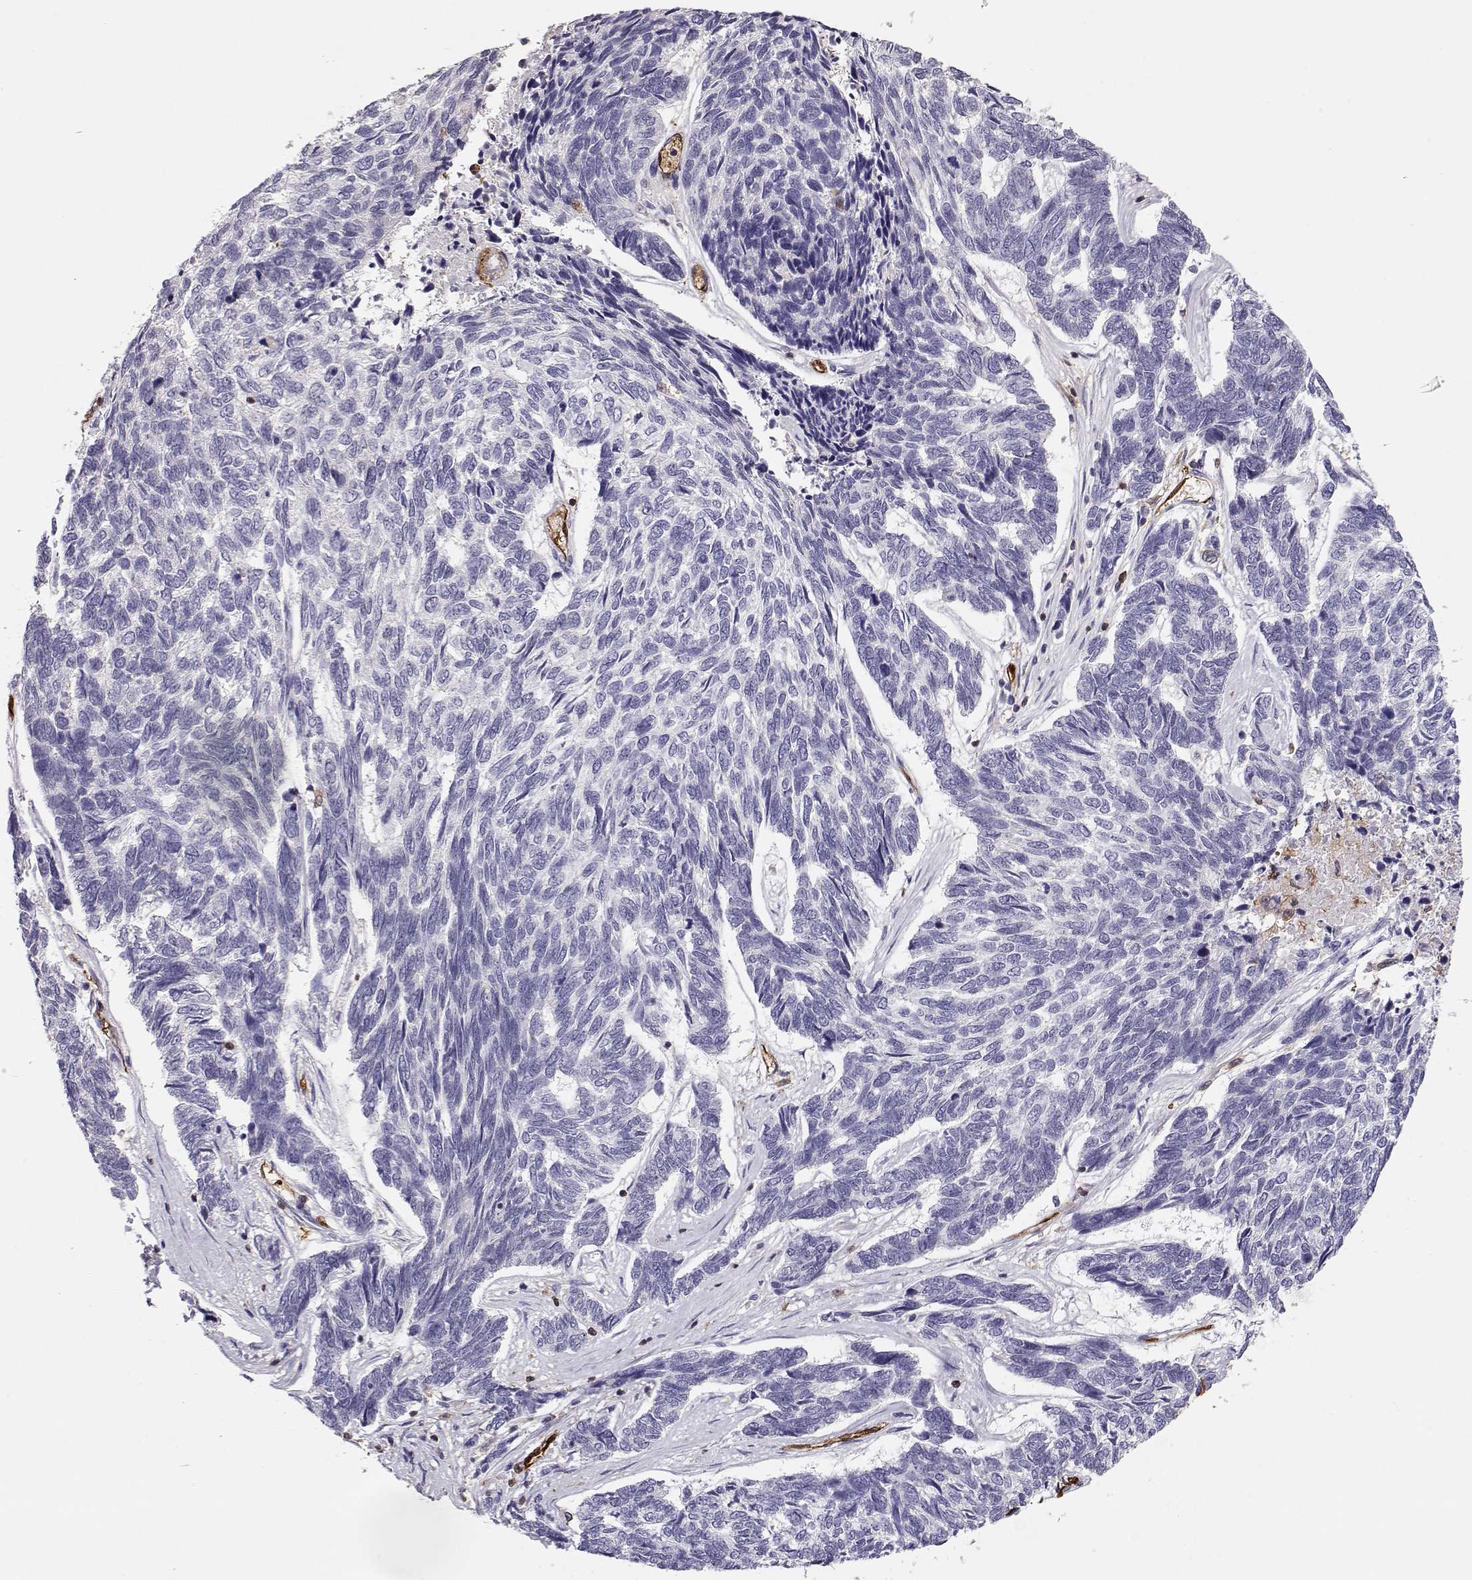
{"staining": {"intensity": "negative", "quantity": "none", "location": "none"}, "tissue": "skin cancer", "cell_type": "Tumor cells", "image_type": "cancer", "snomed": [{"axis": "morphology", "description": "Basal cell carcinoma"}, {"axis": "topography", "description": "Skin"}], "caption": "A high-resolution histopathology image shows immunohistochemistry (IHC) staining of skin cancer (basal cell carcinoma), which demonstrates no significant expression in tumor cells.", "gene": "PNP", "patient": {"sex": "female", "age": 65}}